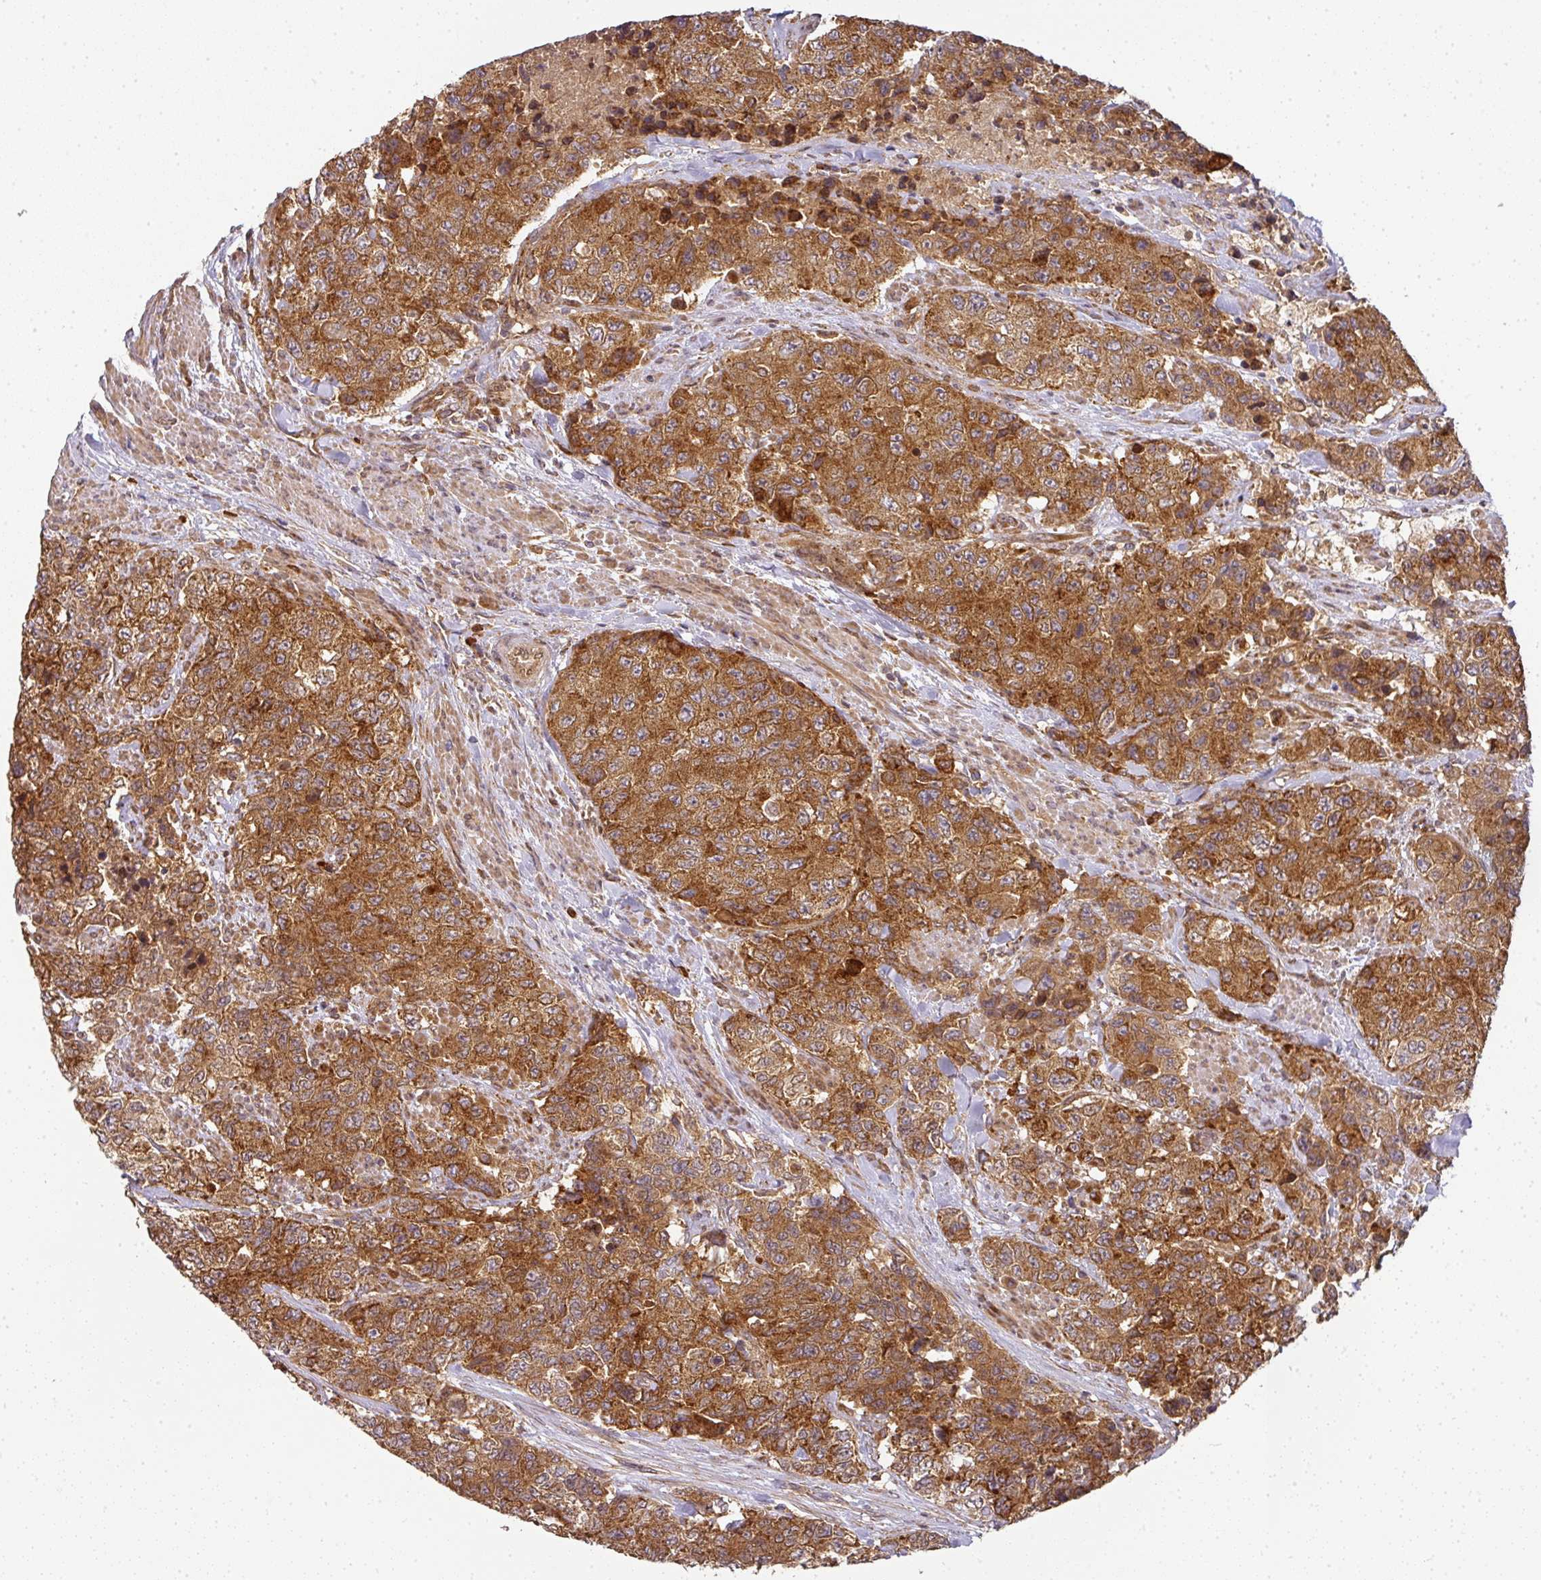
{"staining": {"intensity": "strong", "quantity": ">75%", "location": "cytoplasmic/membranous"}, "tissue": "urothelial cancer", "cell_type": "Tumor cells", "image_type": "cancer", "snomed": [{"axis": "morphology", "description": "Urothelial carcinoma, High grade"}, {"axis": "topography", "description": "Urinary bladder"}], "caption": "Tumor cells reveal high levels of strong cytoplasmic/membranous staining in approximately >75% of cells in urothelial cancer. Using DAB (3,3'-diaminobenzidine) (brown) and hematoxylin (blue) stains, captured at high magnification using brightfield microscopy.", "gene": "MALSU1", "patient": {"sex": "female", "age": 78}}